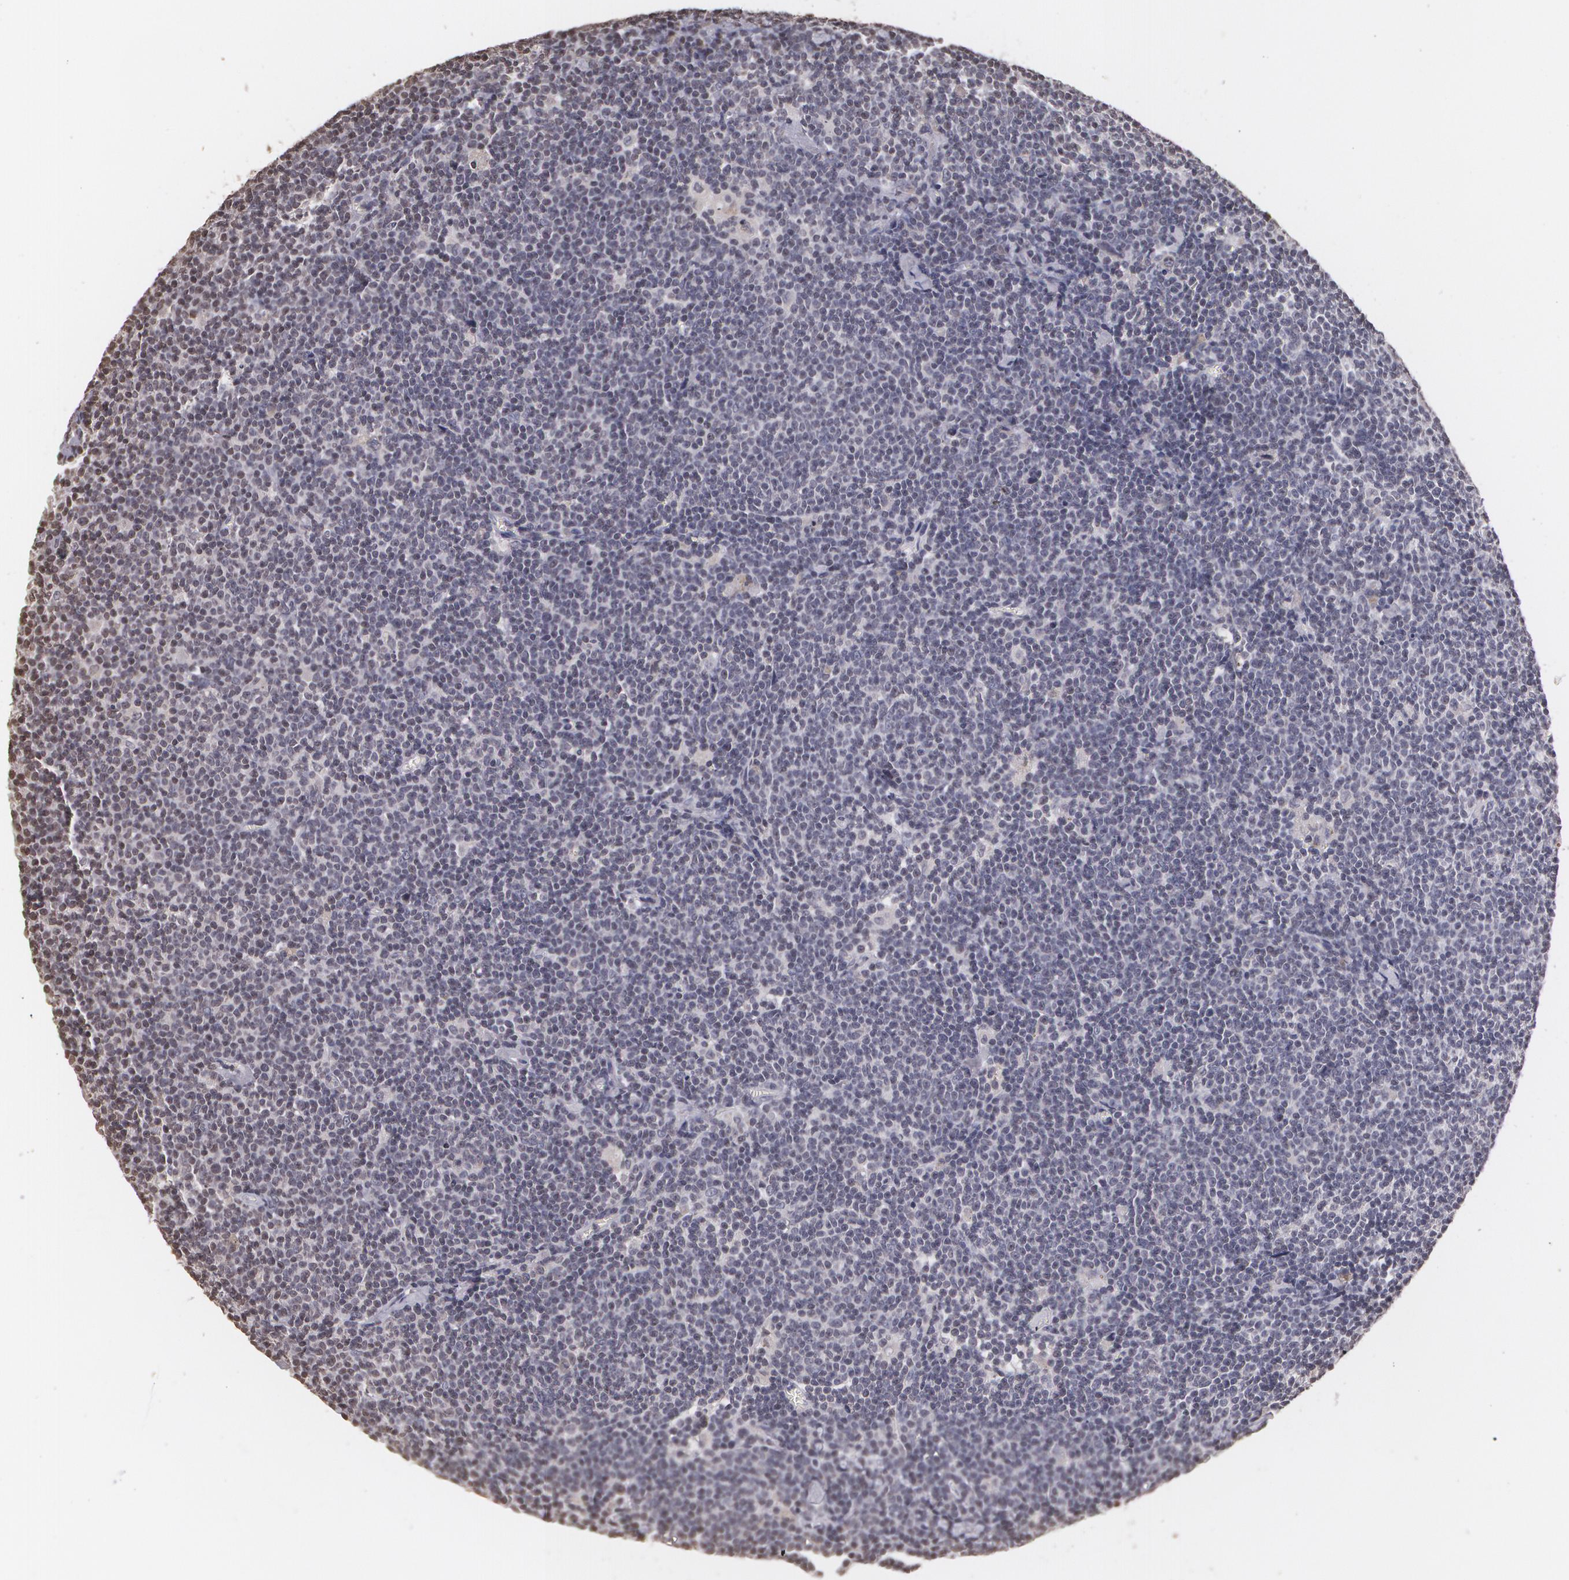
{"staining": {"intensity": "negative", "quantity": "none", "location": "none"}, "tissue": "lymphoma", "cell_type": "Tumor cells", "image_type": "cancer", "snomed": [{"axis": "morphology", "description": "Malignant lymphoma, non-Hodgkin's type, Low grade"}, {"axis": "topography", "description": "Lymph node"}], "caption": "Histopathology image shows no significant protein staining in tumor cells of lymphoma. (DAB IHC, high magnification).", "gene": "THRB", "patient": {"sex": "male", "age": 65}}